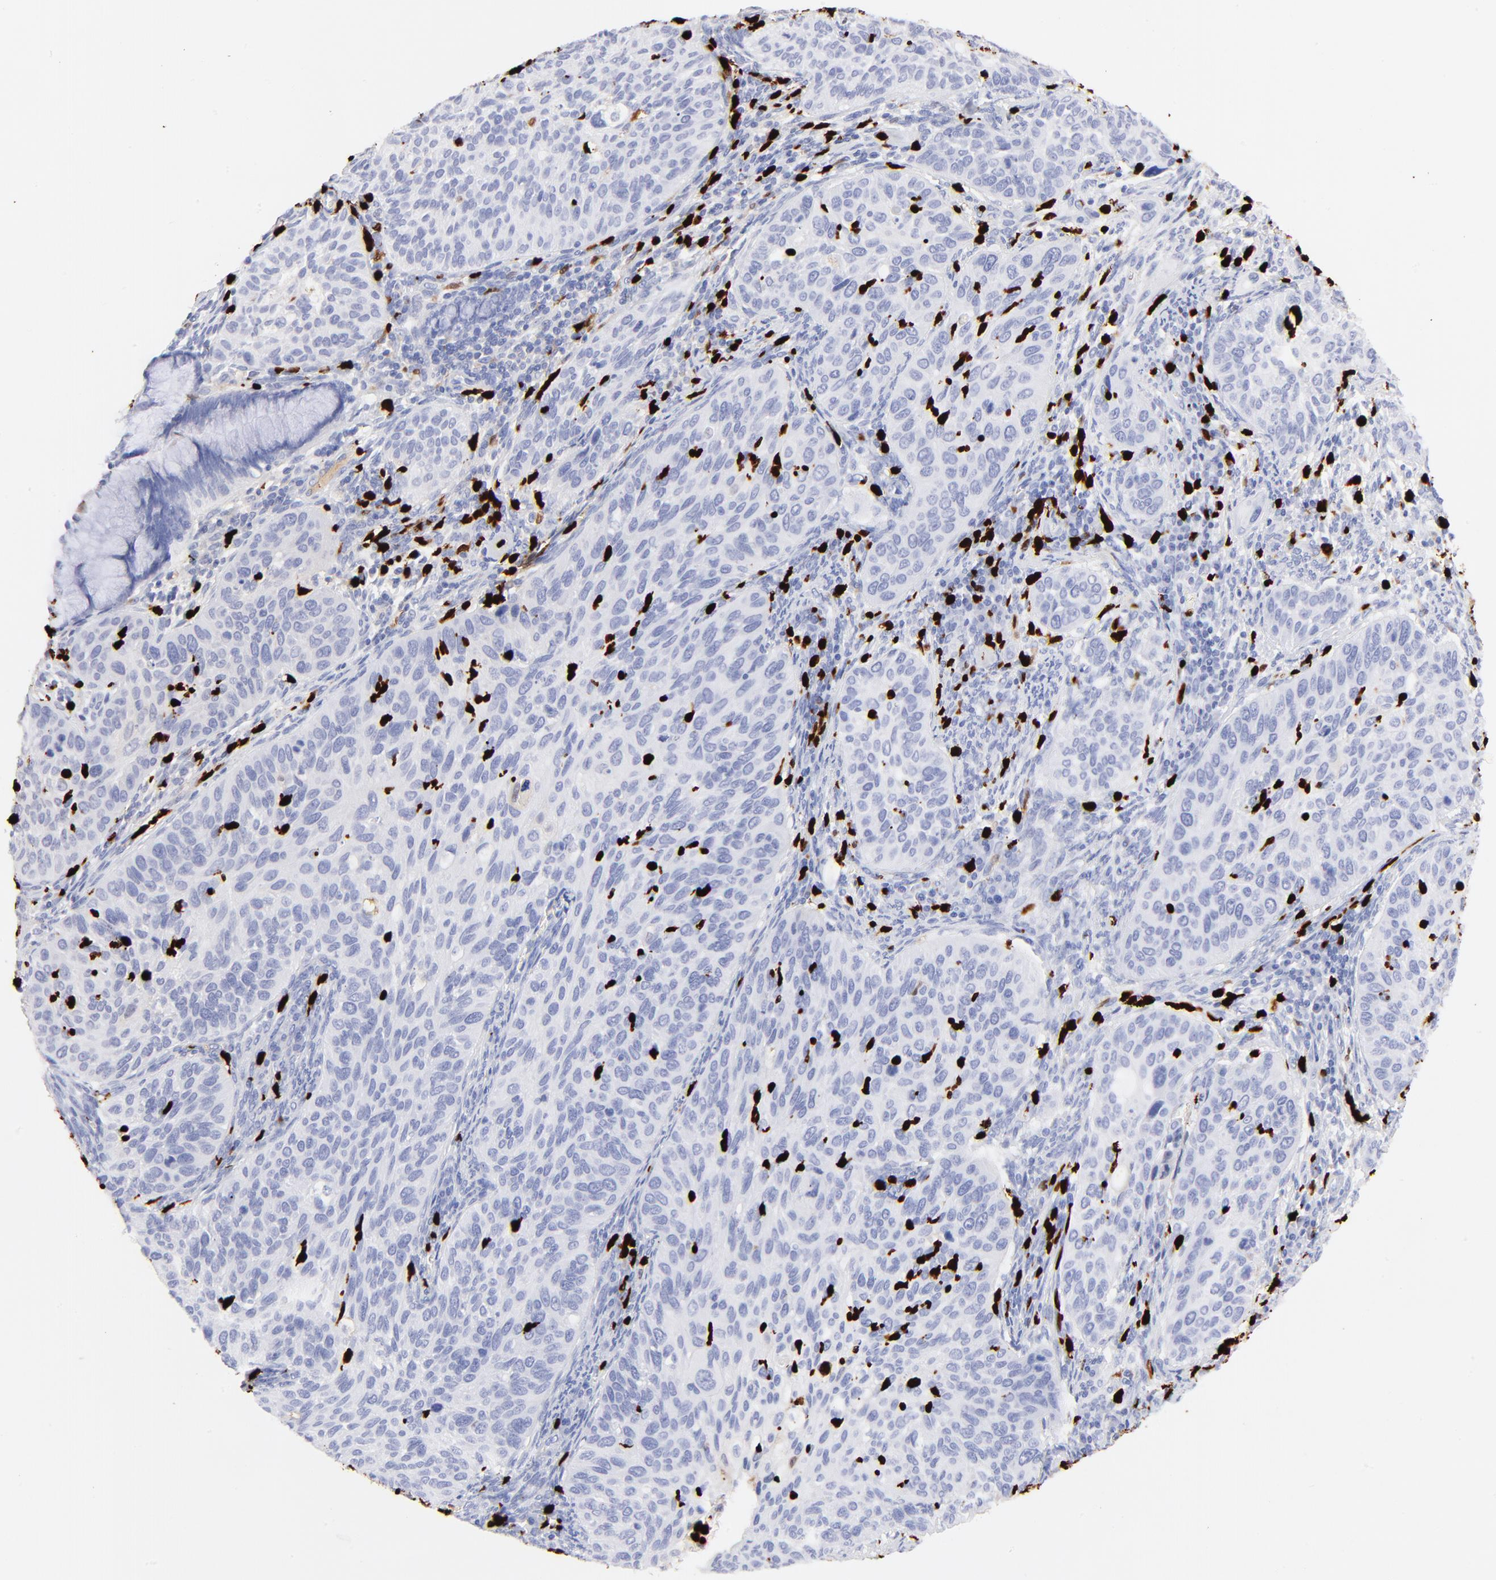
{"staining": {"intensity": "negative", "quantity": "none", "location": "none"}, "tissue": "cervical cancer", "cell_type": "Tumor cells", "image_type": "cancer", "snomed": [{"axis": "morphology", "description": "Squamous cell carcinoma, NOS"}, {"axis": "topography", "description": "Cervix"}], "caption": "High magnification brightfield microscopy of cervical squamous cell carcinoma stained with DAB (brown) and counterstained with hematoxylin (blue): tumor cells show no significant staining.", "gene": "S100A12", "patient": {"sex": "female", "age": 57}}